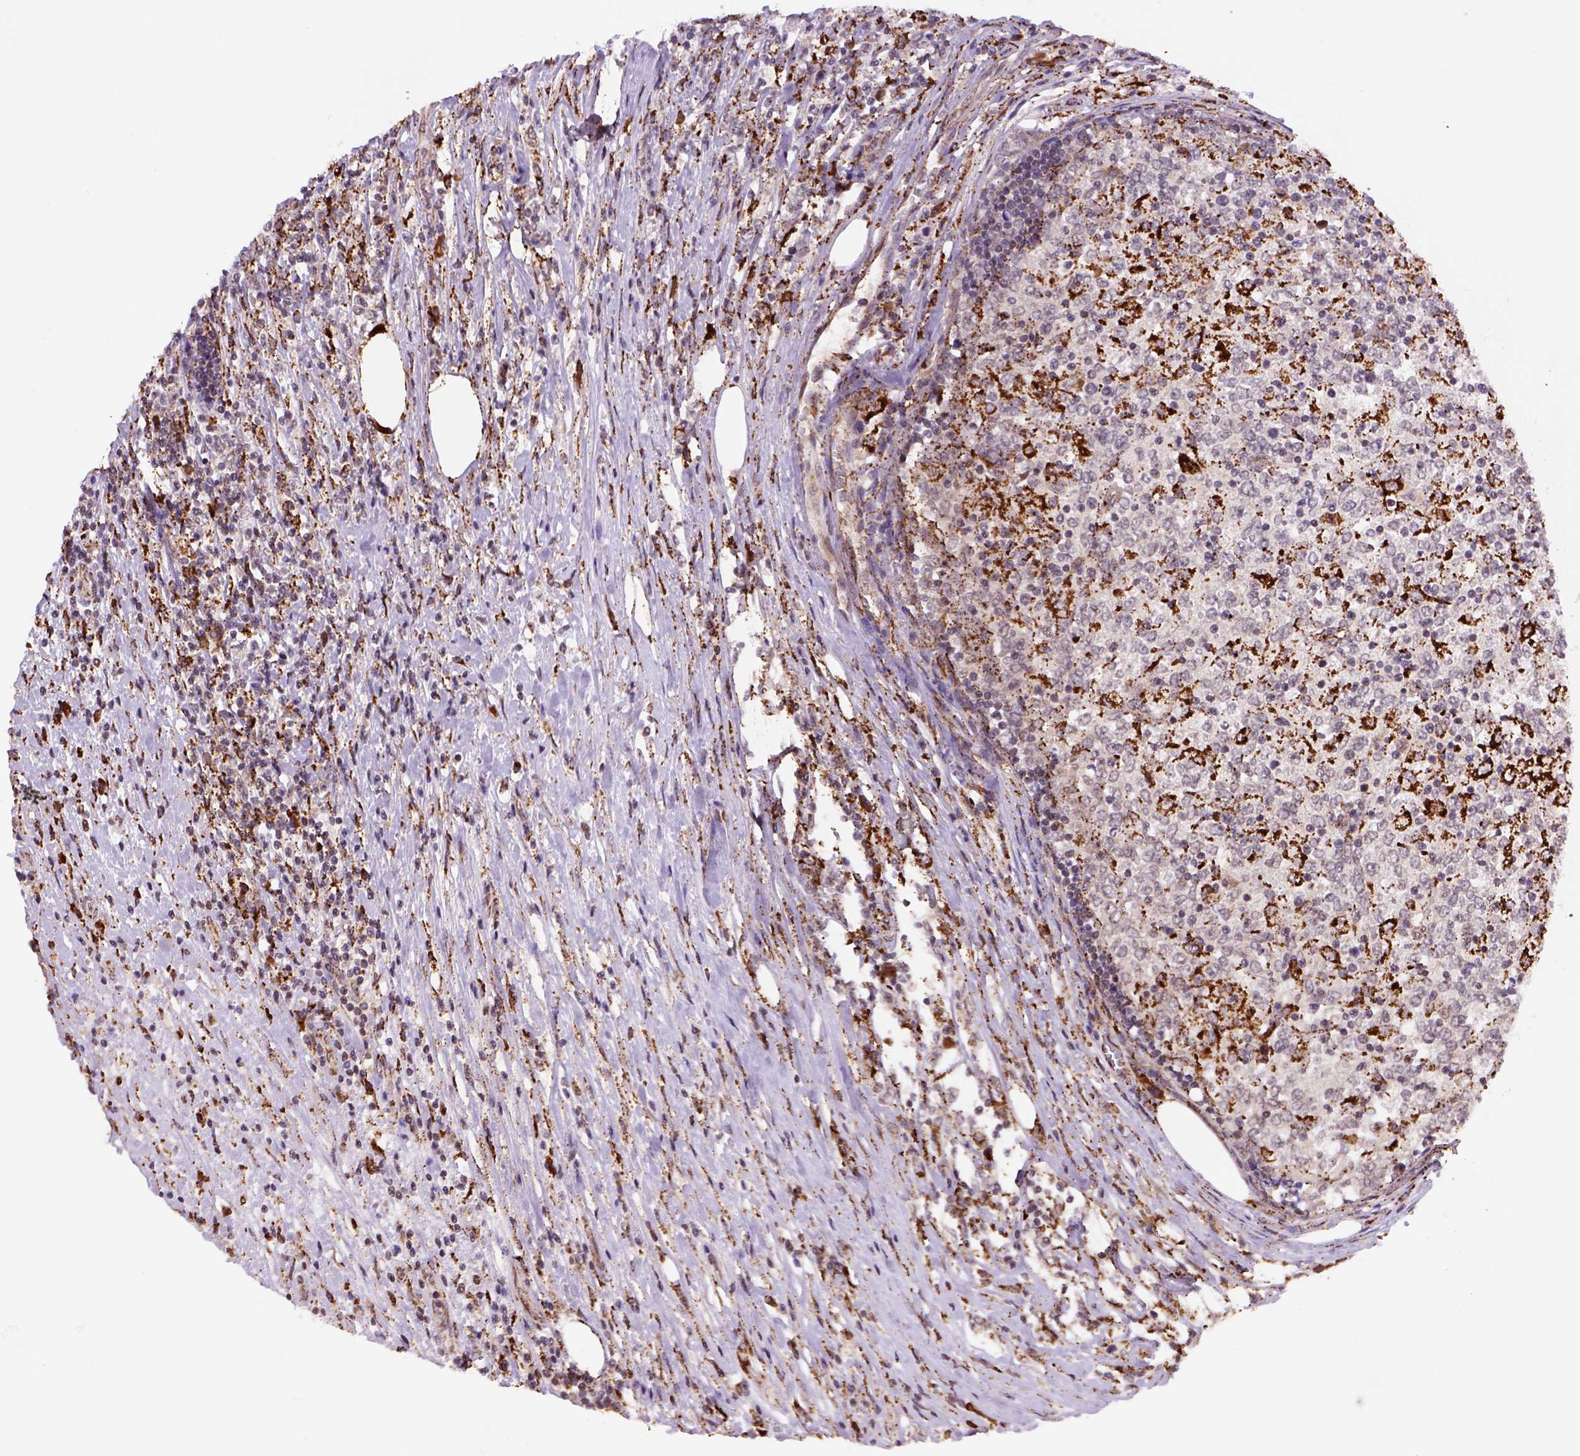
{"staining": {"intensity": "strong", "quantity": "25%-75%", "location": "cytoplasmic/membranous"}, "tissue": "lymphoma", "cell_type": "Tumor cells", "image_type": "cancer", "snomed": [{"axis": "morphology", "description": "Malignant lymphoma, non-Hodgkin's type, High grade"}, {"axis": "topography", "description": "Lymph node"}], "caption": "Human lymphoma stained for a protein (brown) shows strong cytoplasmic/membranous positive staining in approximately 25%-75% of tumor cells.", "gene": "FZD7", "patient": {"sex": "female", "age": 84}}